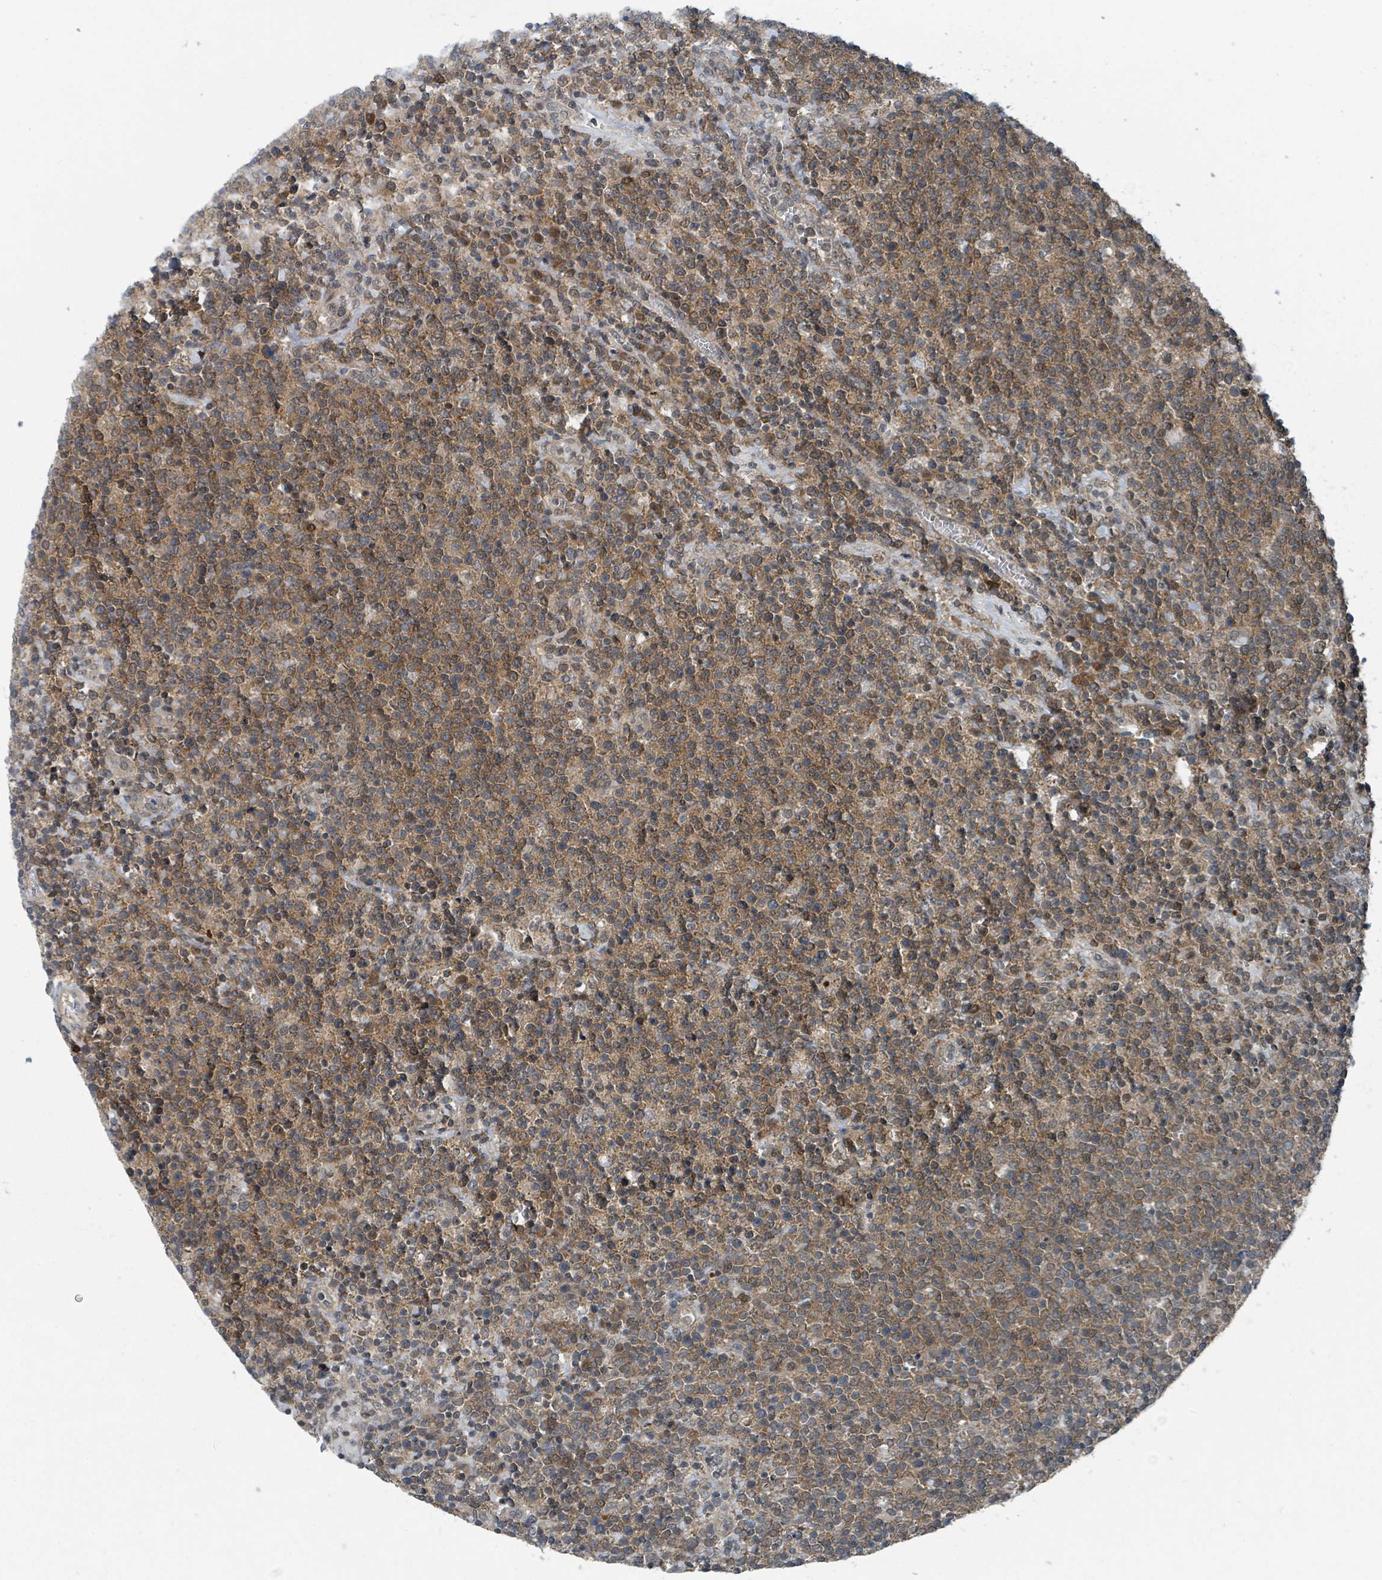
{"staining": {"intensity": "moderate", "quantity": ">75%", "location": "cytoplasmic/membranous,nuclear"}, "tissue": "lymphoma", "cell_type": "Tumor cells", "image_type": "cancer", "snomed": [{"axis": "morphology", "description": "Malignant lymphoma, non-Hodgkin's type, High grade"}, {"axis": "topography", "description": "Lymph node"}], "caption": "This image exhibits immunohistochemistry (IHC) staining of human lymphoma, with medium moderate cytoplasmic/membranous and nuclear positivity in approximately >75% of tumor cells.", "gene": "GOLGA7", "patient": {"sex": "male", "age": 61}}